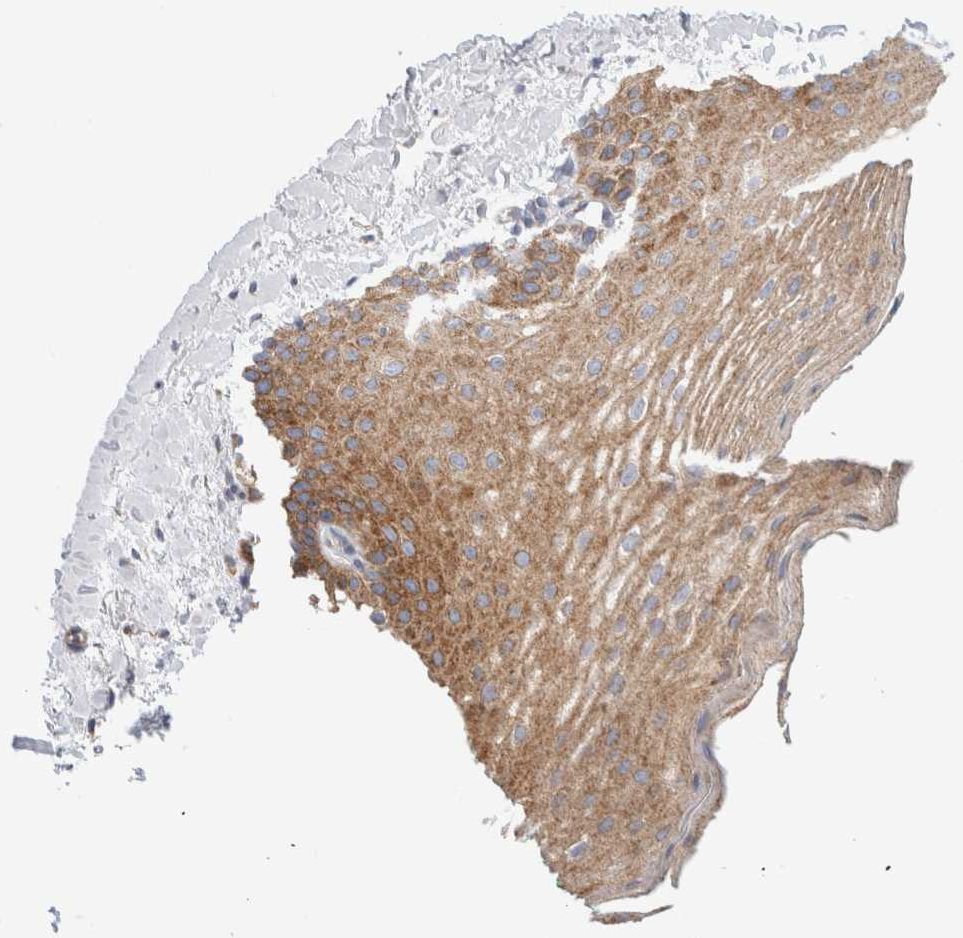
{"staining": {"intensity": "moderate", "quantity": ">75%", "location": "cytoplasmic/membranous"}, "tissue": "oral mucosa", "cell_type": "Squamous epithelial cells", "image_type": "normal", "snomed": [{"axis": "morphology", "description": "Normal tissue, NOS"}, {"axis": "topography", "description": "Skin"}, {"axis": "topography", "description": "Oral tissue"}], "caption": "This micrograph displays IHC staining of normal oral mucosa, with medium moderate cytoplasmic/membranous expression in about >75% of squamous epithelial cells.", "gene": "RACK1", "patient": {"sex": "male", "age": 84}}